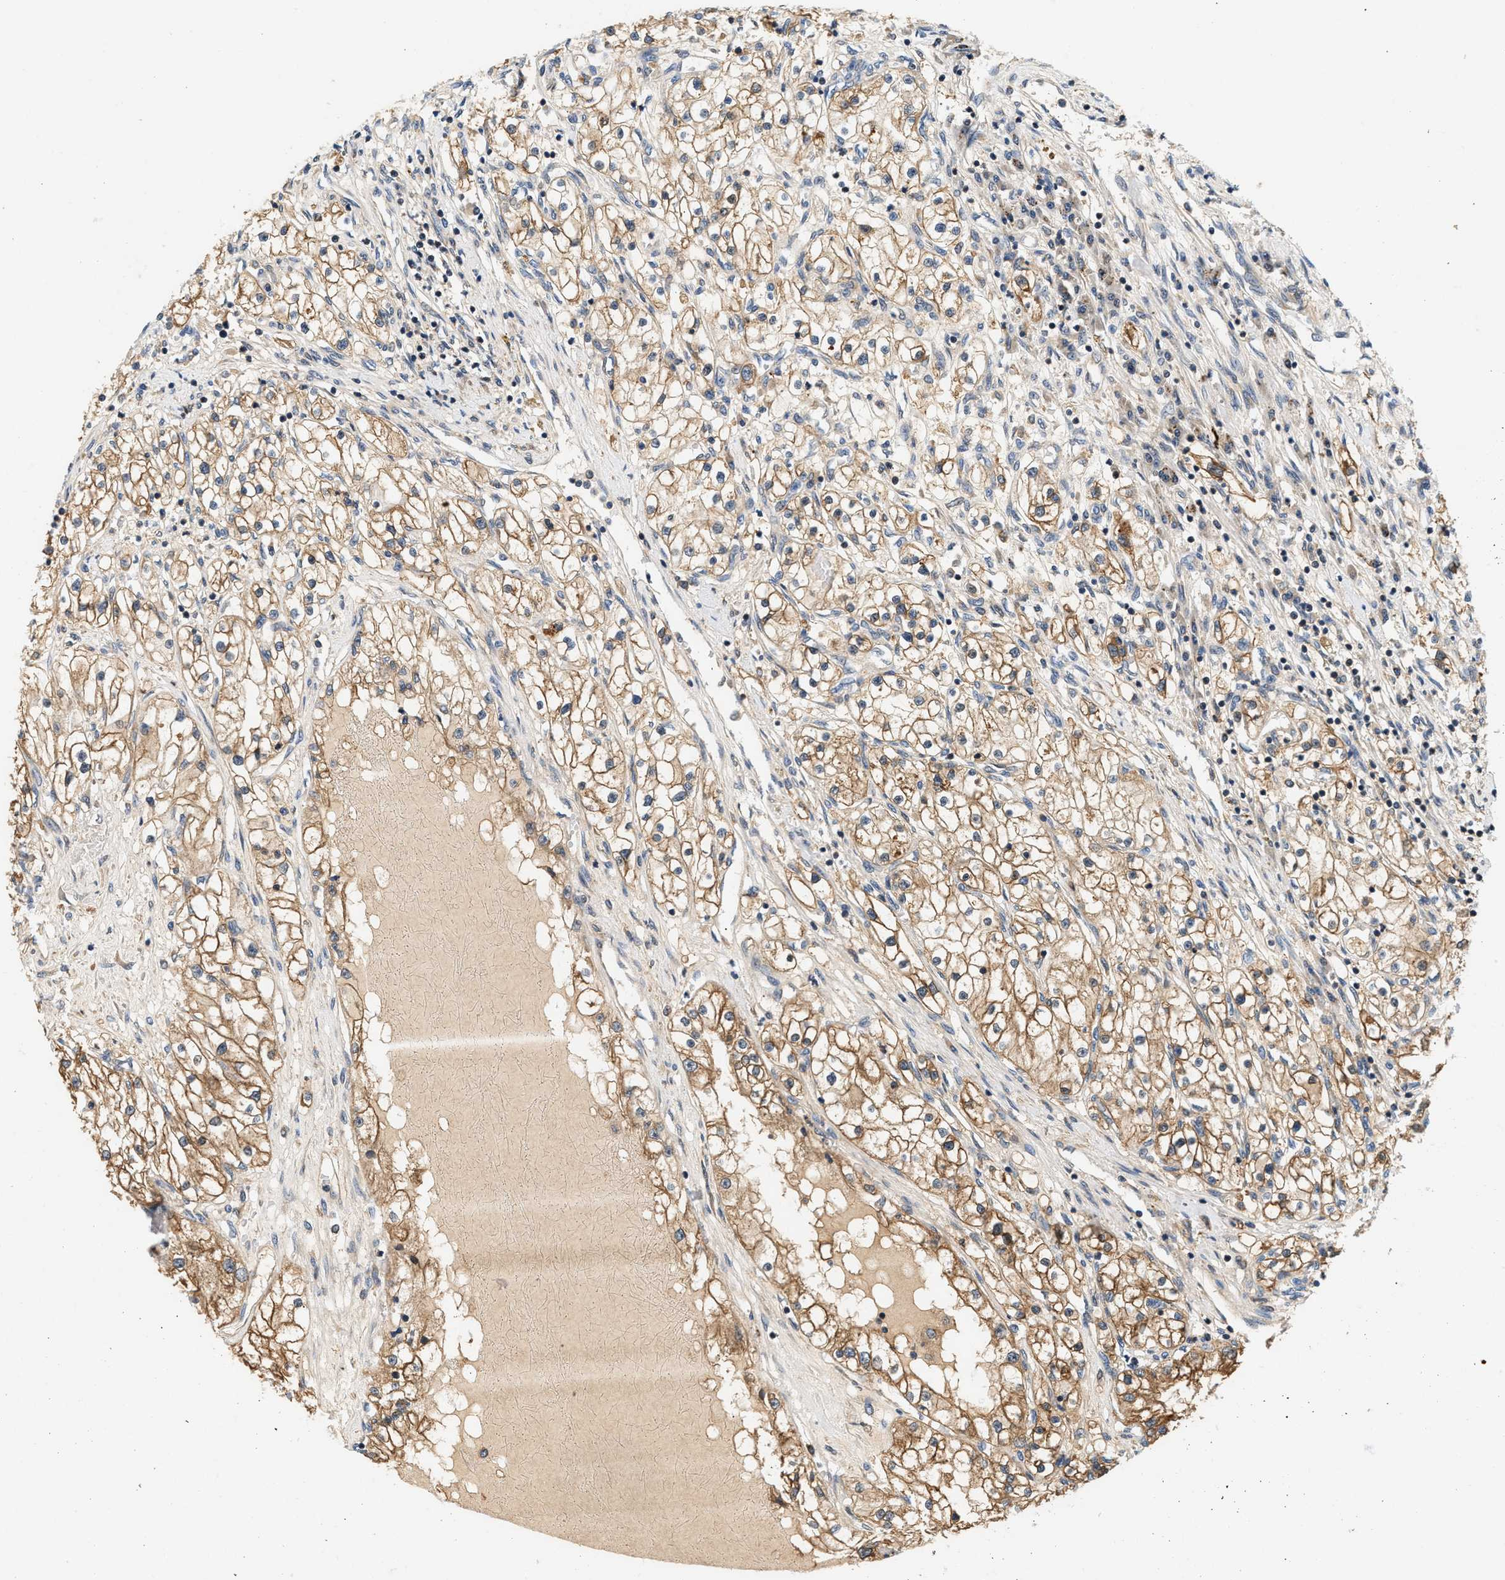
{"staining": {"intensity": "moderate", "quantity": ">75%", "location": "cytoplasmic/membranous"}, "tissue": "renal cancer", "cell_type": "Tumor cells", "image_type": "cancer", "snomed": [{"axis": "morphology", "description": "Adenocarcinoma, NOS"}, {"axis": "topography", "description": "Kidney"}], "caption": "A medium amount of moderate cytoplasmic/membranous expression is seen in about >75% of tumor cells in renal adenocarcinoma tissue. (DAB (3,3'-diaminobenzidine) IHC, brown staining for protein, blue staining for nuclei).", "gene": "FAM78A", "patient": {"sex": "male", "age": 68}}